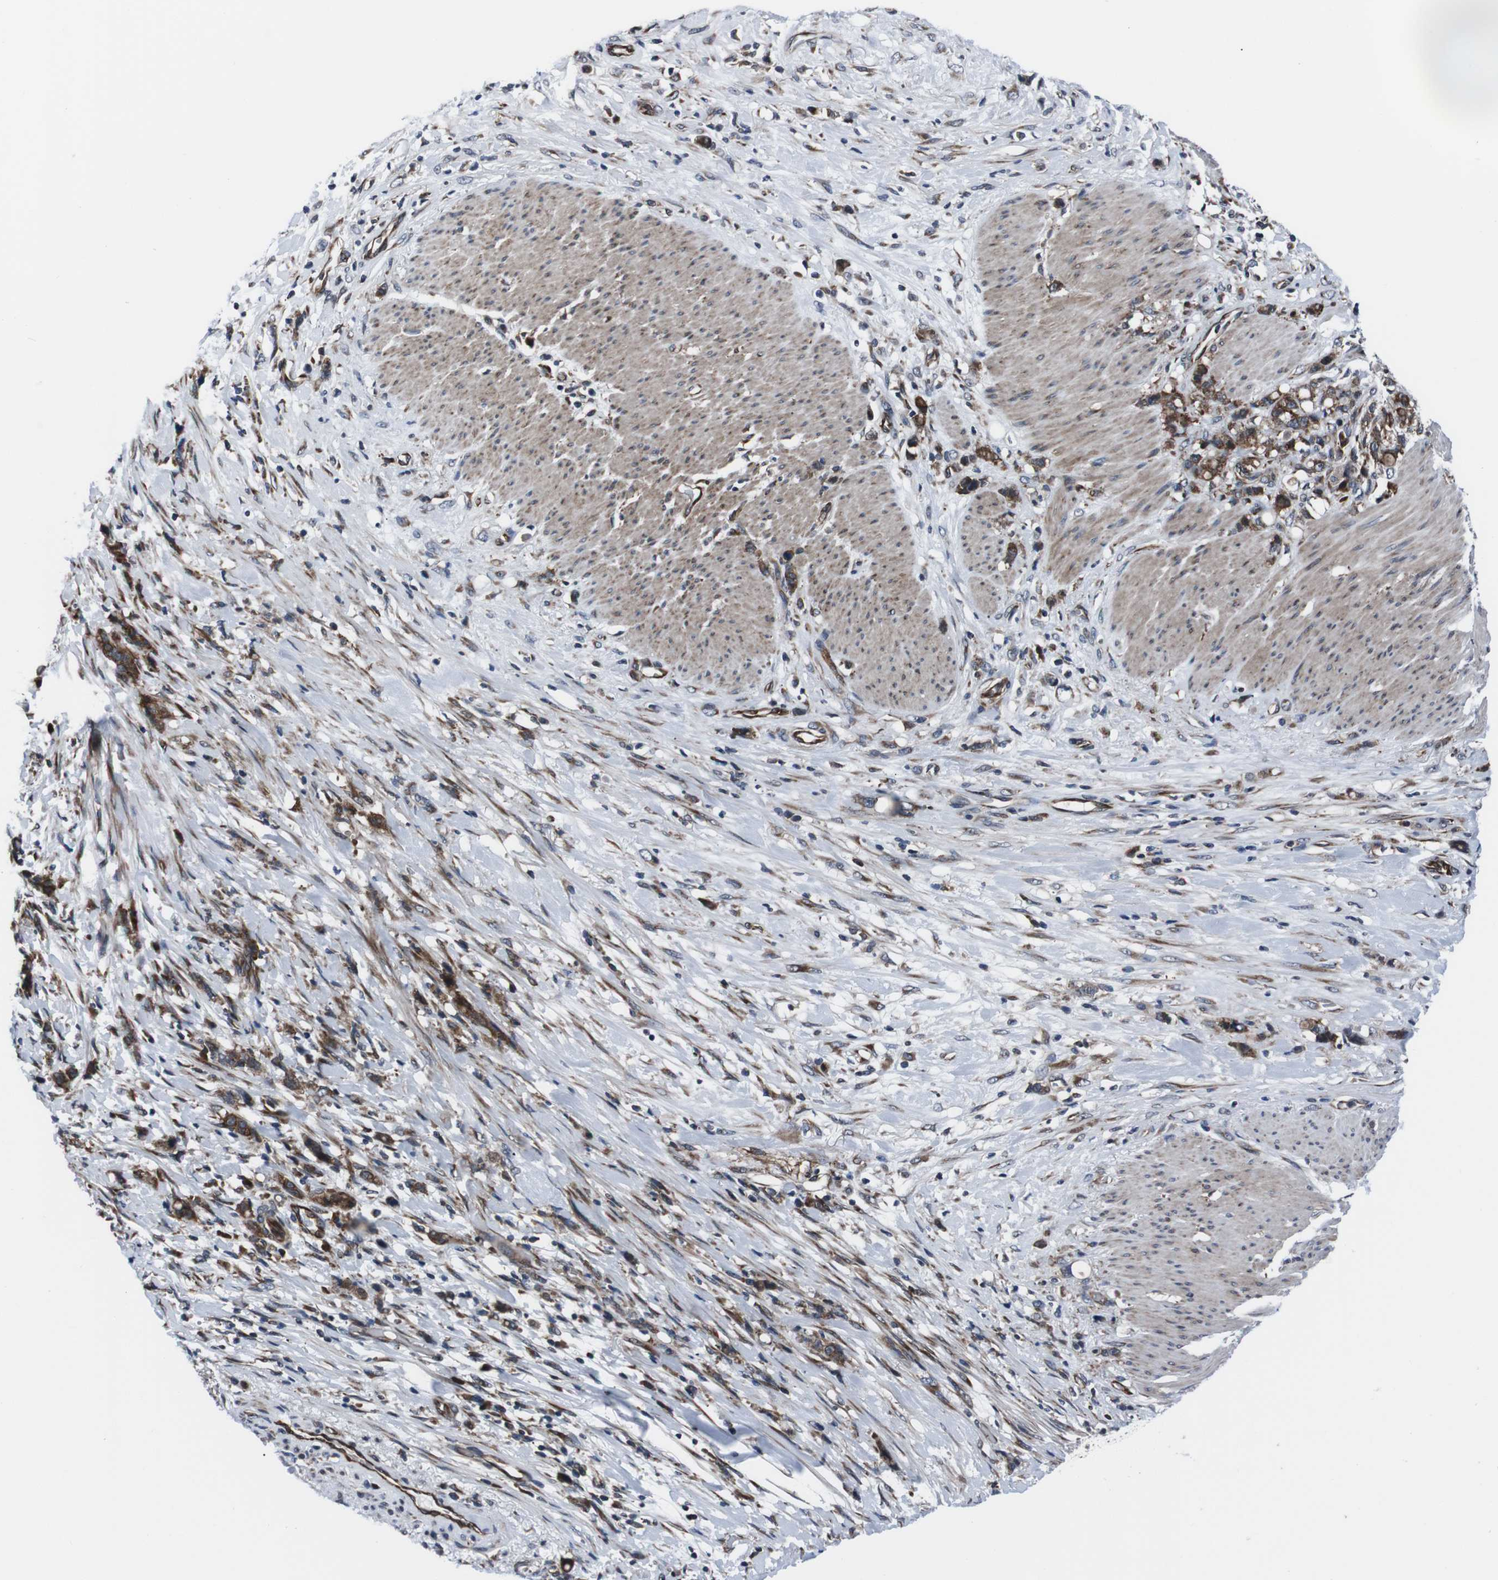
{"staining": {"intensity": "strong", "quantity": ">75%", "location": "cytoplasmic/membranous"}, "tissue": "stomach cancer", "cell_type": "Tumor cells", "image_type": "cancer", "snomed": [{"axis": "morphology", "description": "Adenocarcinoma, NOS"}, {"axis": "topography", "description": "Stomach, lower"}], "caption": "Immunohistochemical staining of stomach cancer (adenocarcinoma) displays high levels of strong cytoplasmic/membranous expression in about >75% of tumor cells.", "gene": "EIF4A2", "patient": {"sex": "male", "age": 88}}